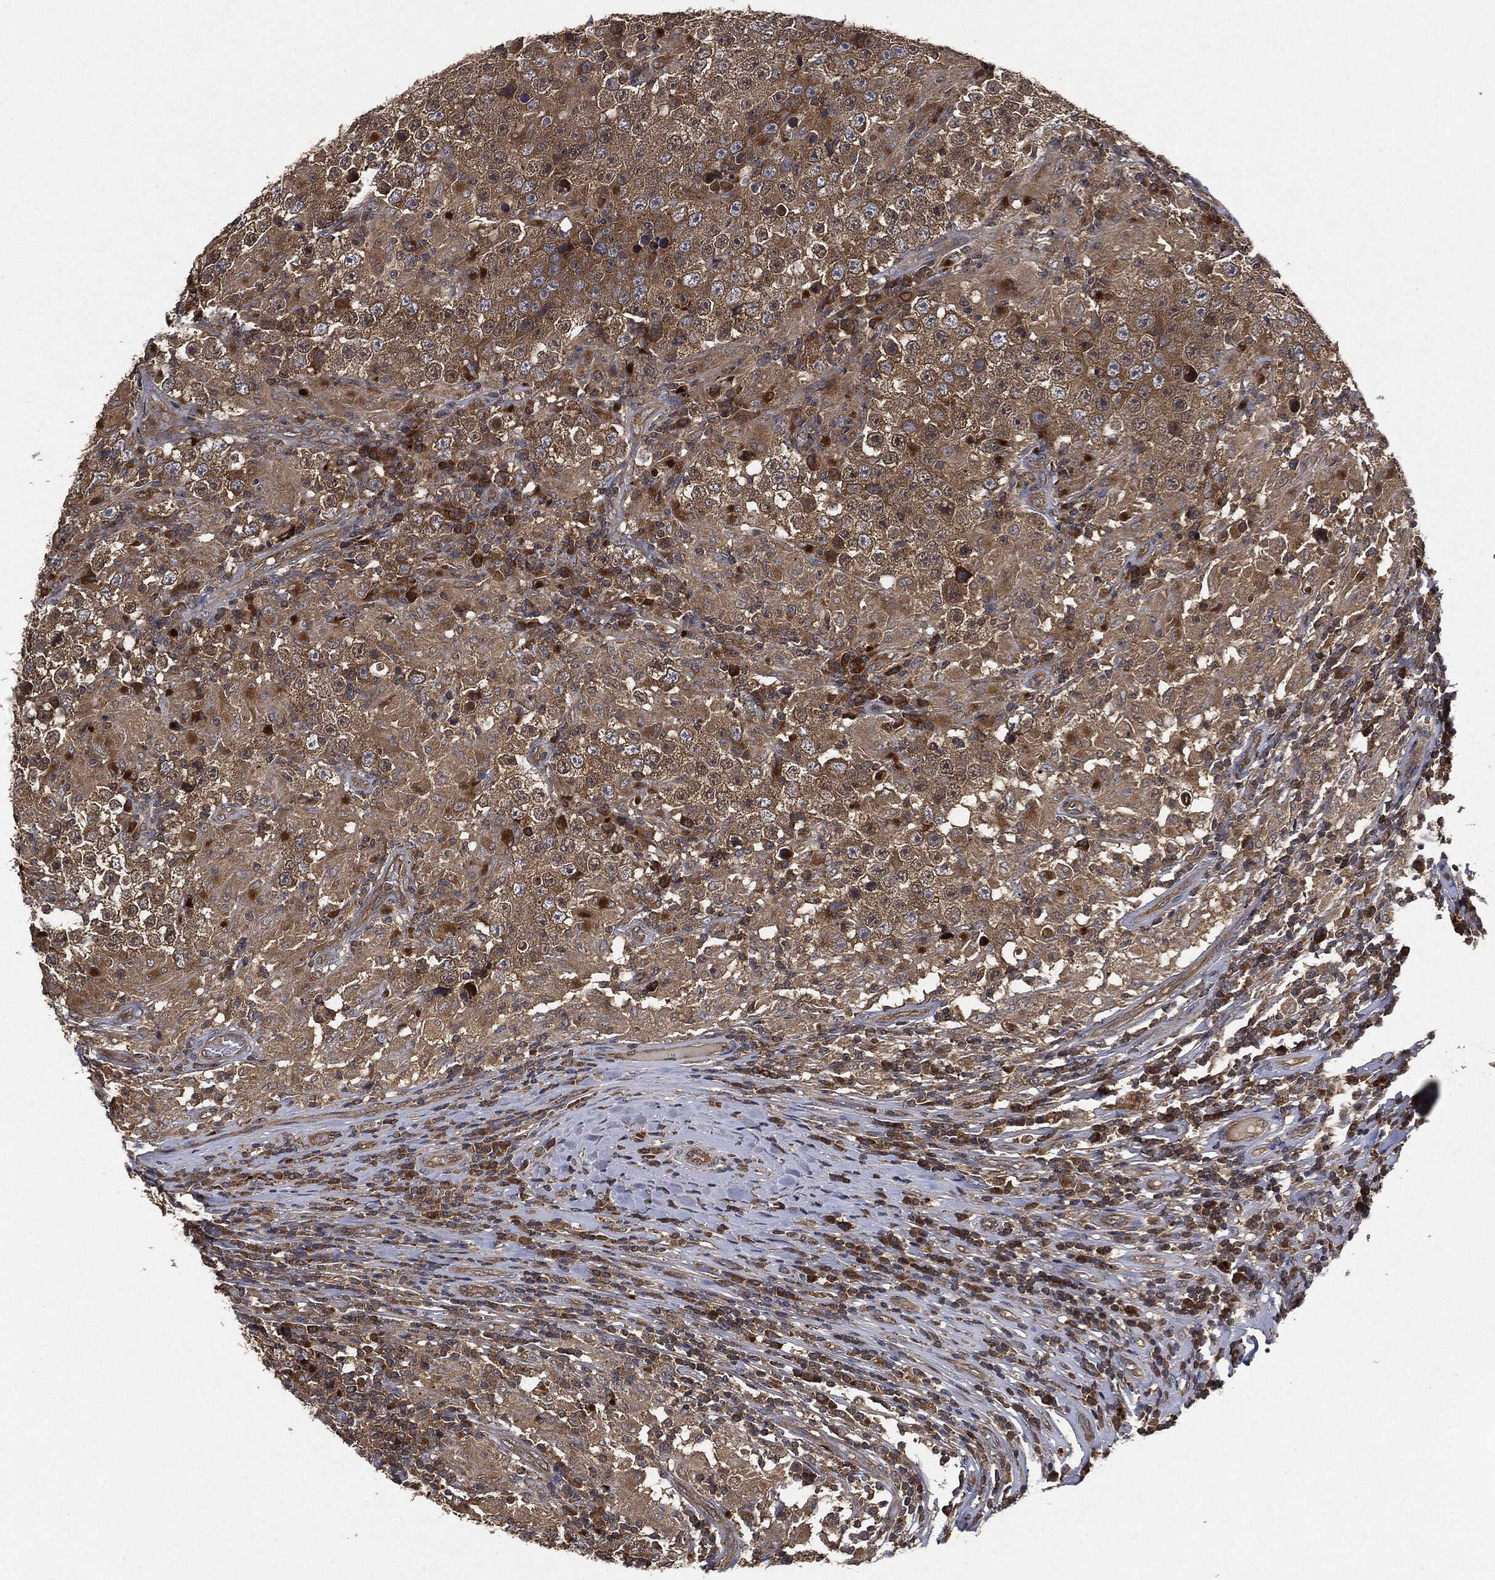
{"staining": {"intensity": "weak", "quantity": ">75%", "location": "cytoplasmic/membranous"}, "tissue": "testis cancer", "cell_type": "Tumor cells", "image_type": "cancer", "snomed": [{"axis": "morphology", "description": "Seminoma, NOS"}, {"axis": "morphology", "description": "Carcinoma, Embryonal, NOS"}, {"axis": "topography", "description": "Testis"}], "caption": "Protein expression analysis of testis cancer displays weak cytoplasmic/membranous expression in approximately >75% of tumor cells. Using DAB (3,3'-diaminobenzidine) (brown) and hematoxylin (blue) stains, captured at high magnification using brightfield microscopy.", "gene": "BRAF", "patient": {"sex": "male", "age": 41}}